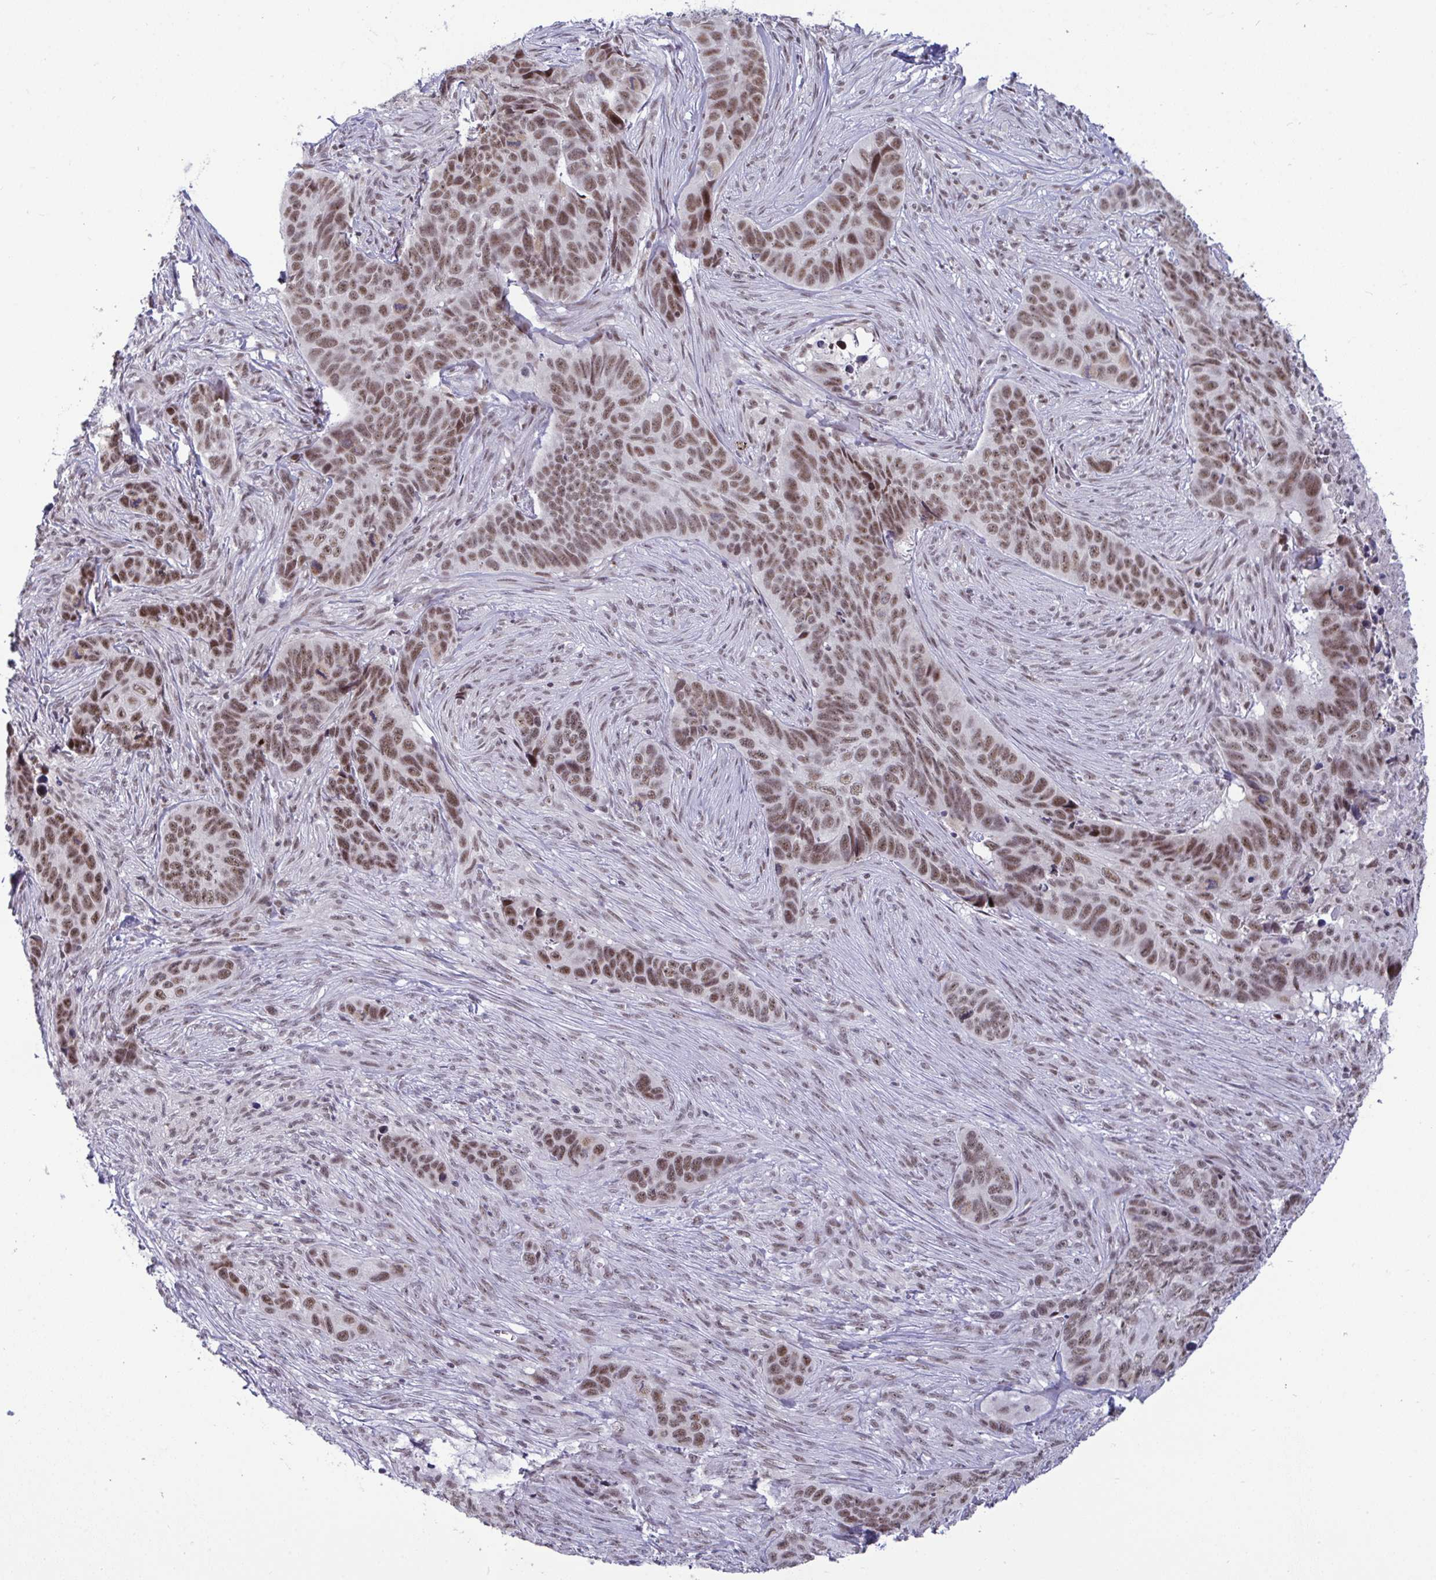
{"staining": {"intensity": "moderate", "quantity": ">75%", "location": "nuclear"}, "tissue": "skin cancer", "cell_type": "Tumor cells", "image_type": "cancer", "snomed": [{"axis": "morphology", "description": "Basal cell carcinoma"}, {"axis": "topography", "description": "Skin"}], "caption": "This micrograph displays immunohistochemistry (IHC) staining of skin cancer (basal cell carcinoma), with medium moderate nuclear expression in about >75% of tumor cells.", "gene": "WBP11", "patient": {"sex": "female", "age": 82}}